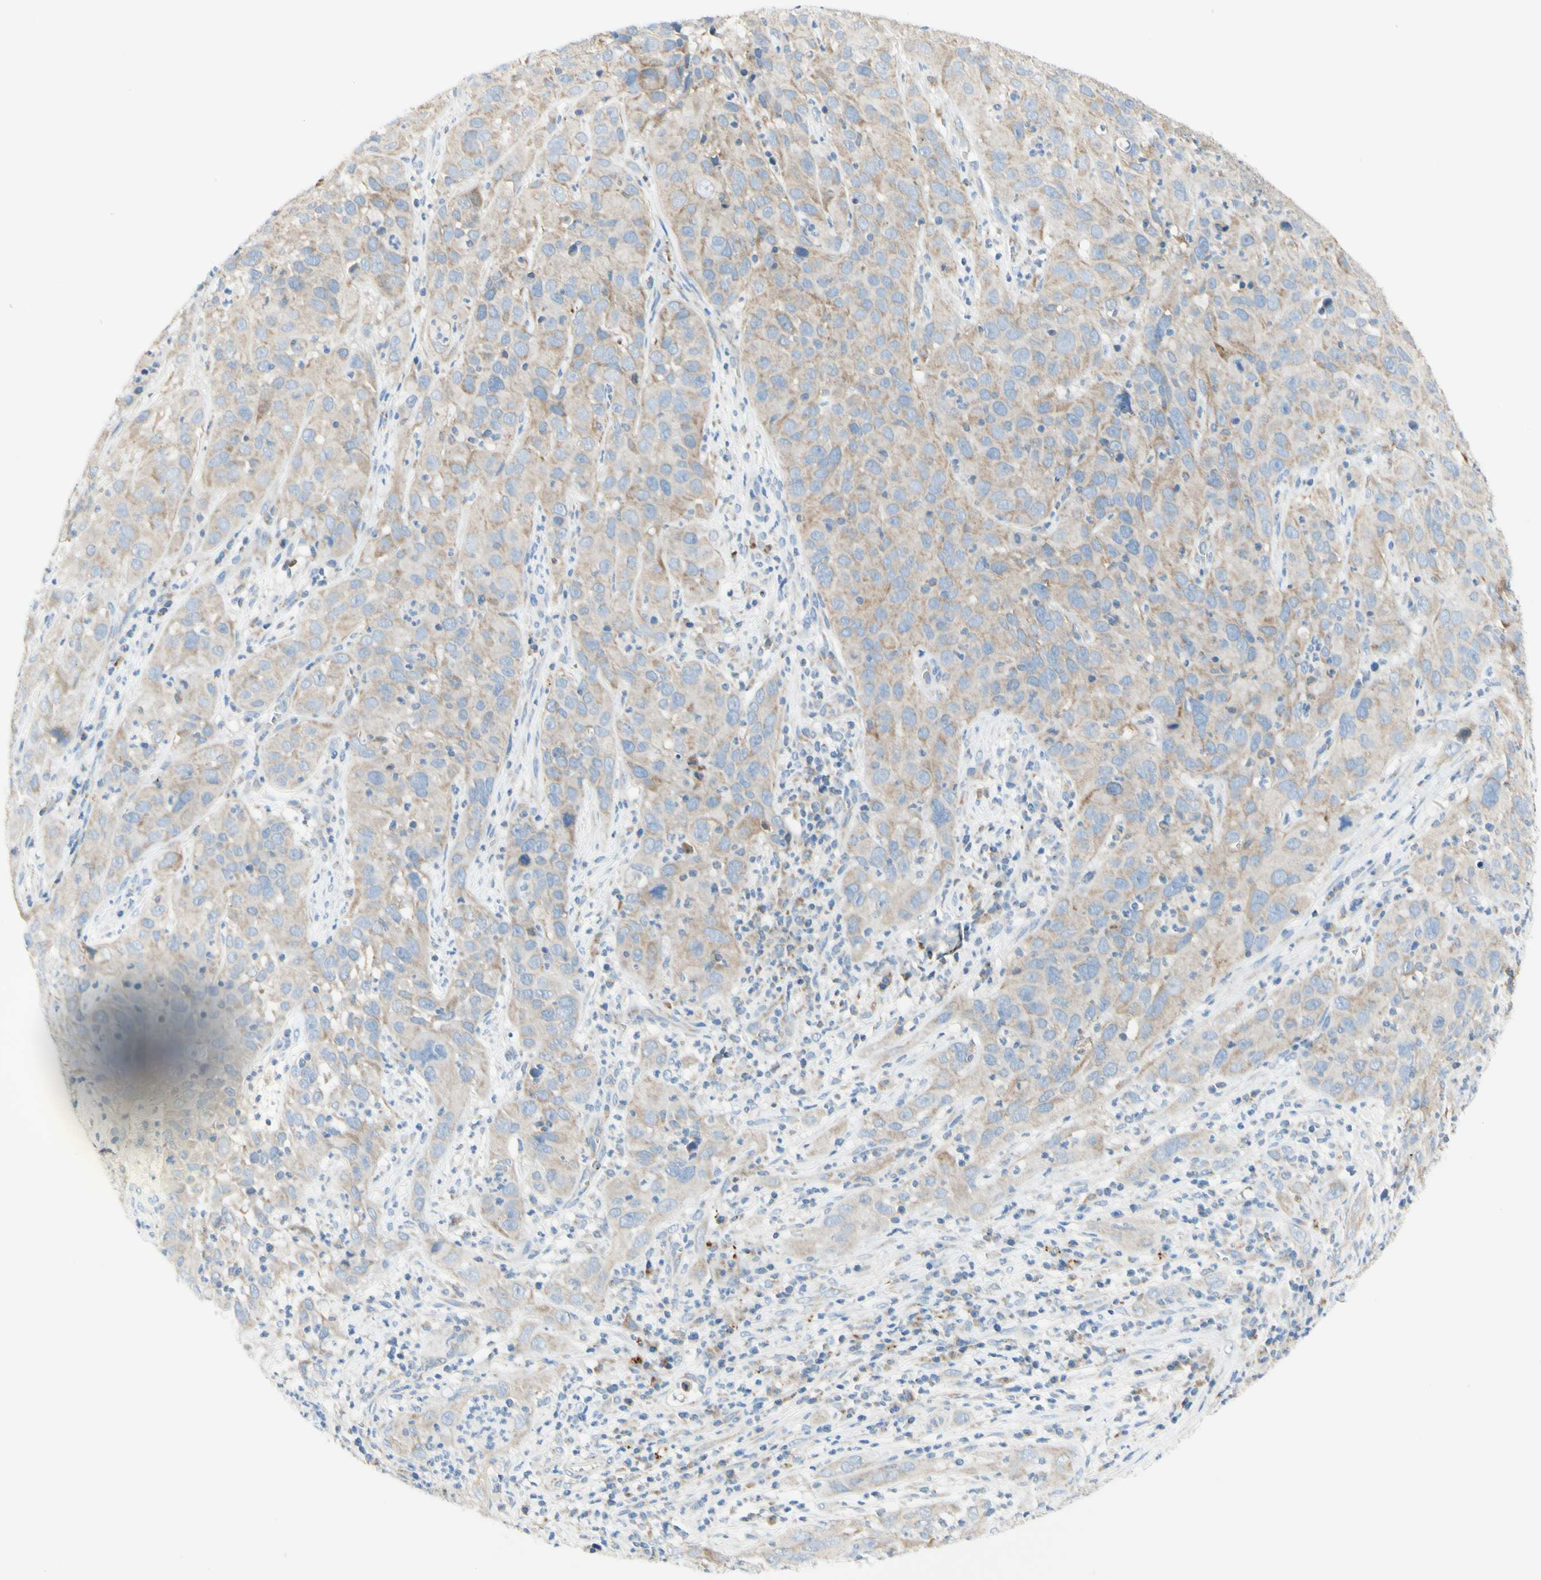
{"staining": {"intensity": "weak", "quantity": ">75%", "location": "cytoplasmic/membranous"}, "tissue": "cervical cancer", "cell_type": "Tumor cells", "image_type": "cancer", "snomed": [{"axis": "morphology", "description": "Squamous cell carcinoma, NOS"}, {"axis": "topography", "description": "Cervix"}], "caption": "The image reveals immunohistochemical staining of cervical squamous cell carcinoma. There is weak cytoplasmic/membranous expression is present in approximately >75% of tumor cells.", "gene": "ARMC10", "patient": {"sex": "female", "age": 32}}